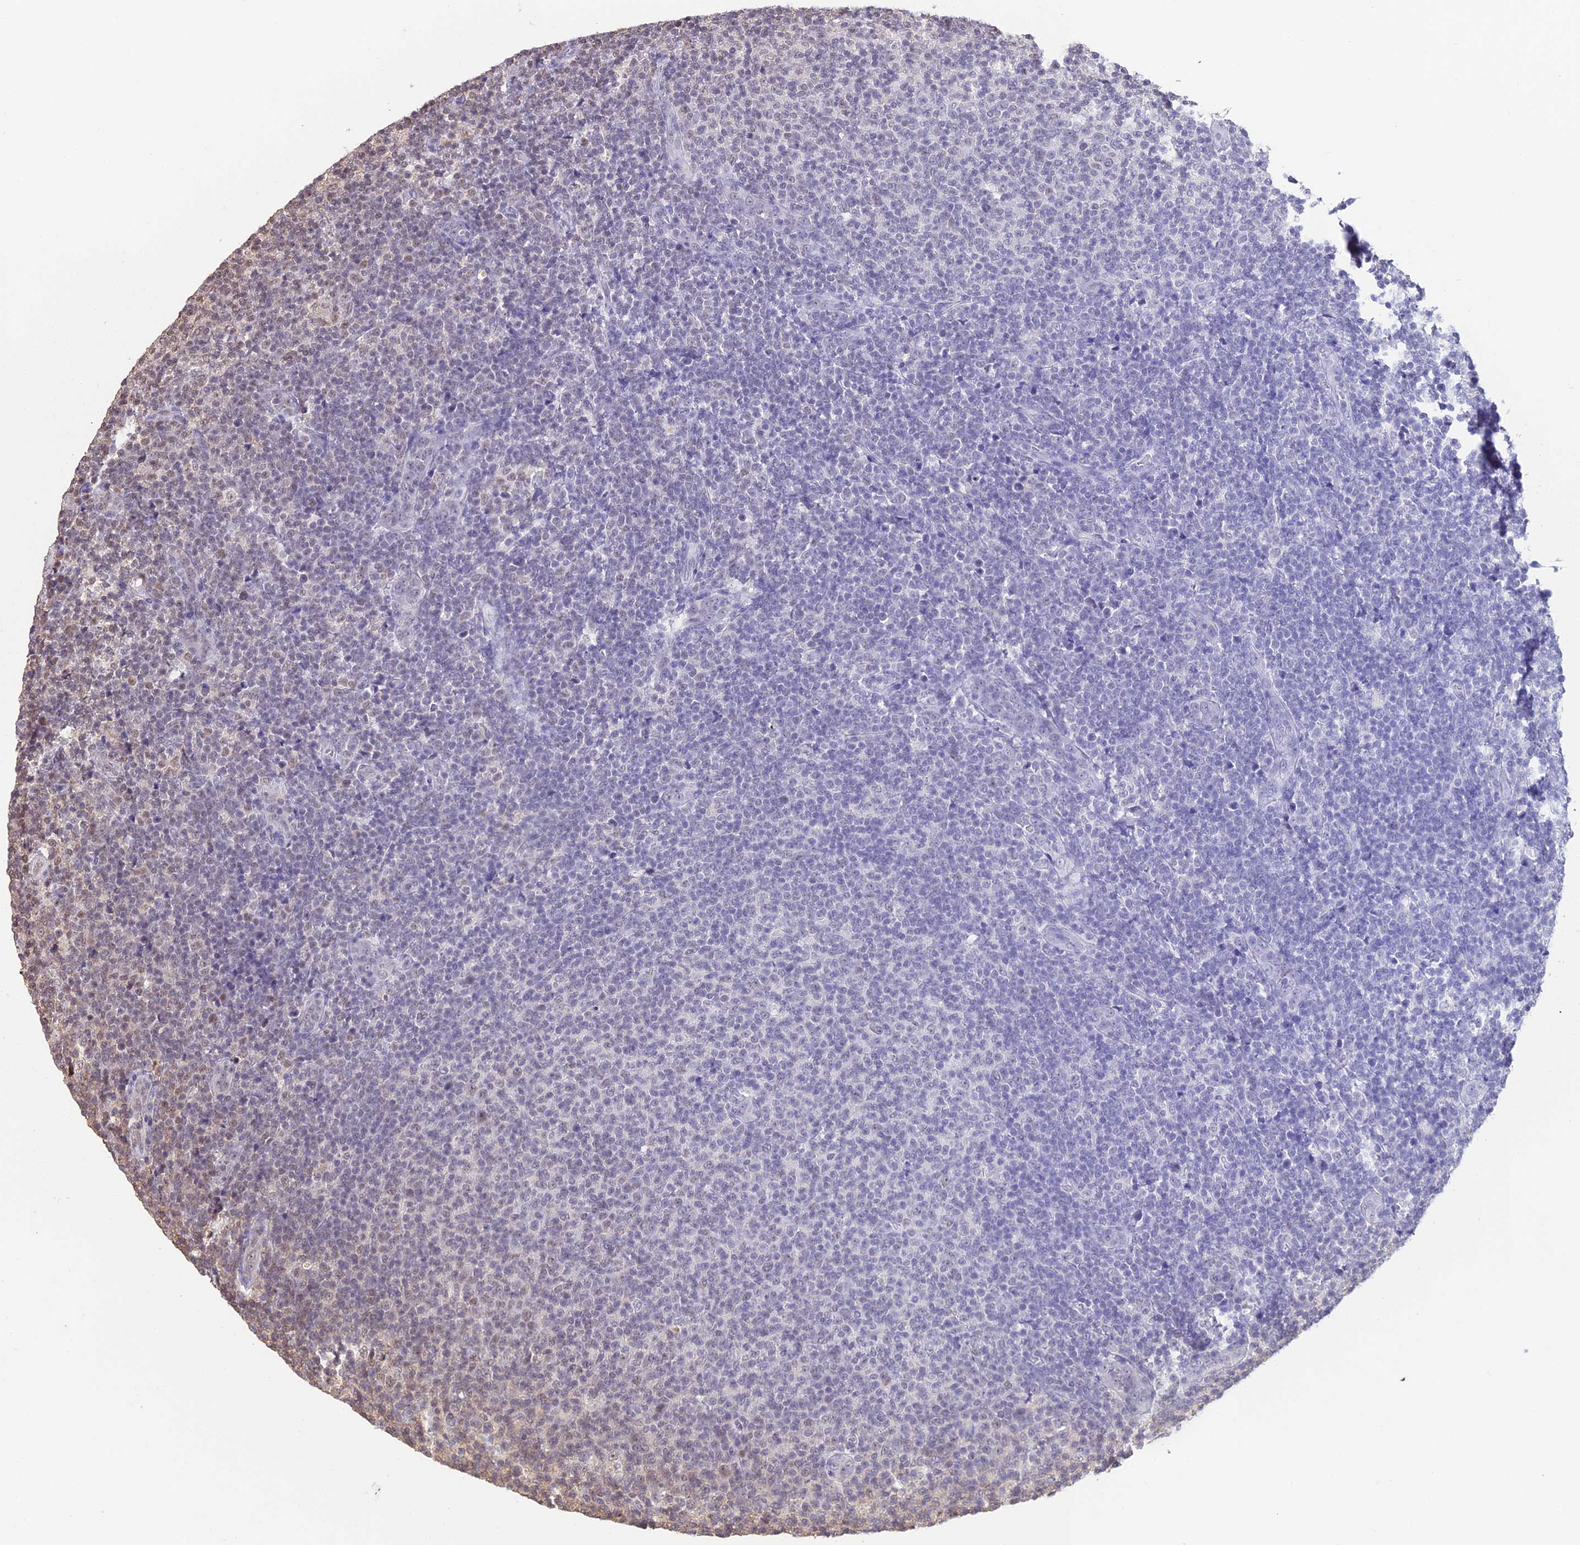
{"staining": {"intensity": "weak", "quantity": "25%-75%", "location": "nuclear"}, "tissue": "lymphoma", "cell_type": "Tumor cells", "image_type": "cancer", "snomed": [{"axis": "morphology", "description": "Malignant lymphoma, non-Hodgkin's type, Low grade"}, {"axis": "topography", "description": "Lymph node"}], "caption": "Immunohistochemical staining of malignant lymphoma, non-Hodgkin's type (low-grade) reveals low levels of weak nuclear positivity in about 25%-75% of tumor cells.", "gene": "PPP4C", "patient": {"sex": "male", "age": 66}}